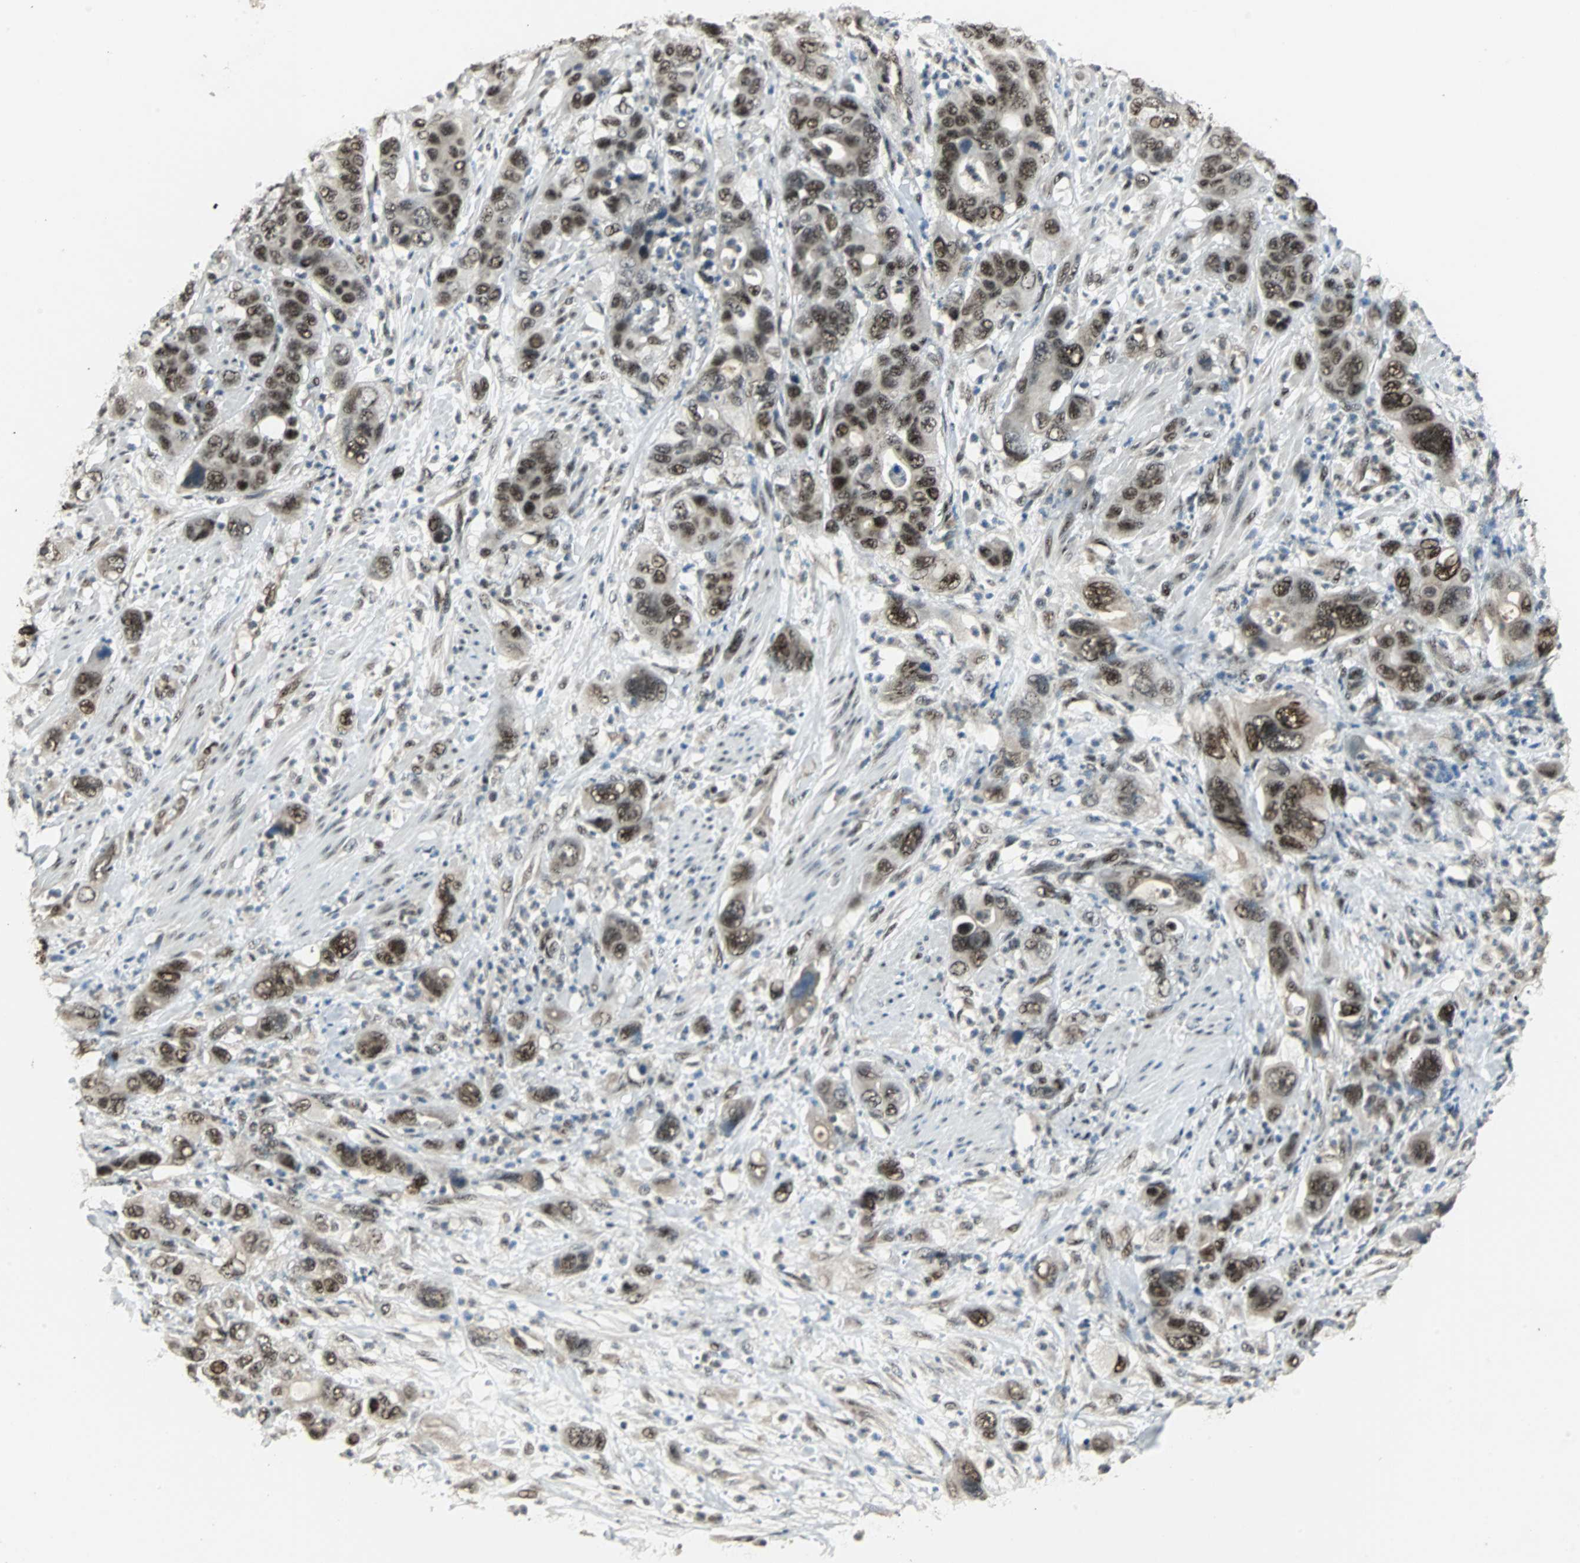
{"staining": {"intensity": "strong", "quantity": ">75%", "location": "nuclear"}, "tissue": "pancreatic cancer", "cell_type": "Tumor cells", "image_type": "cancer", "snomed": [{"axis": "morphology", "description": "Adenocarcinoma, NOS"}, {"axis": "topography", "description": "Pancreas"}], "caption": "Strong nuclear staining for a protein is present in approximately >75% of tumor cells of pancreatic cancer (adenocarcinoma) using IHC.", "gene": "MED4", "patient": {"sex": "female", "age": 71}}